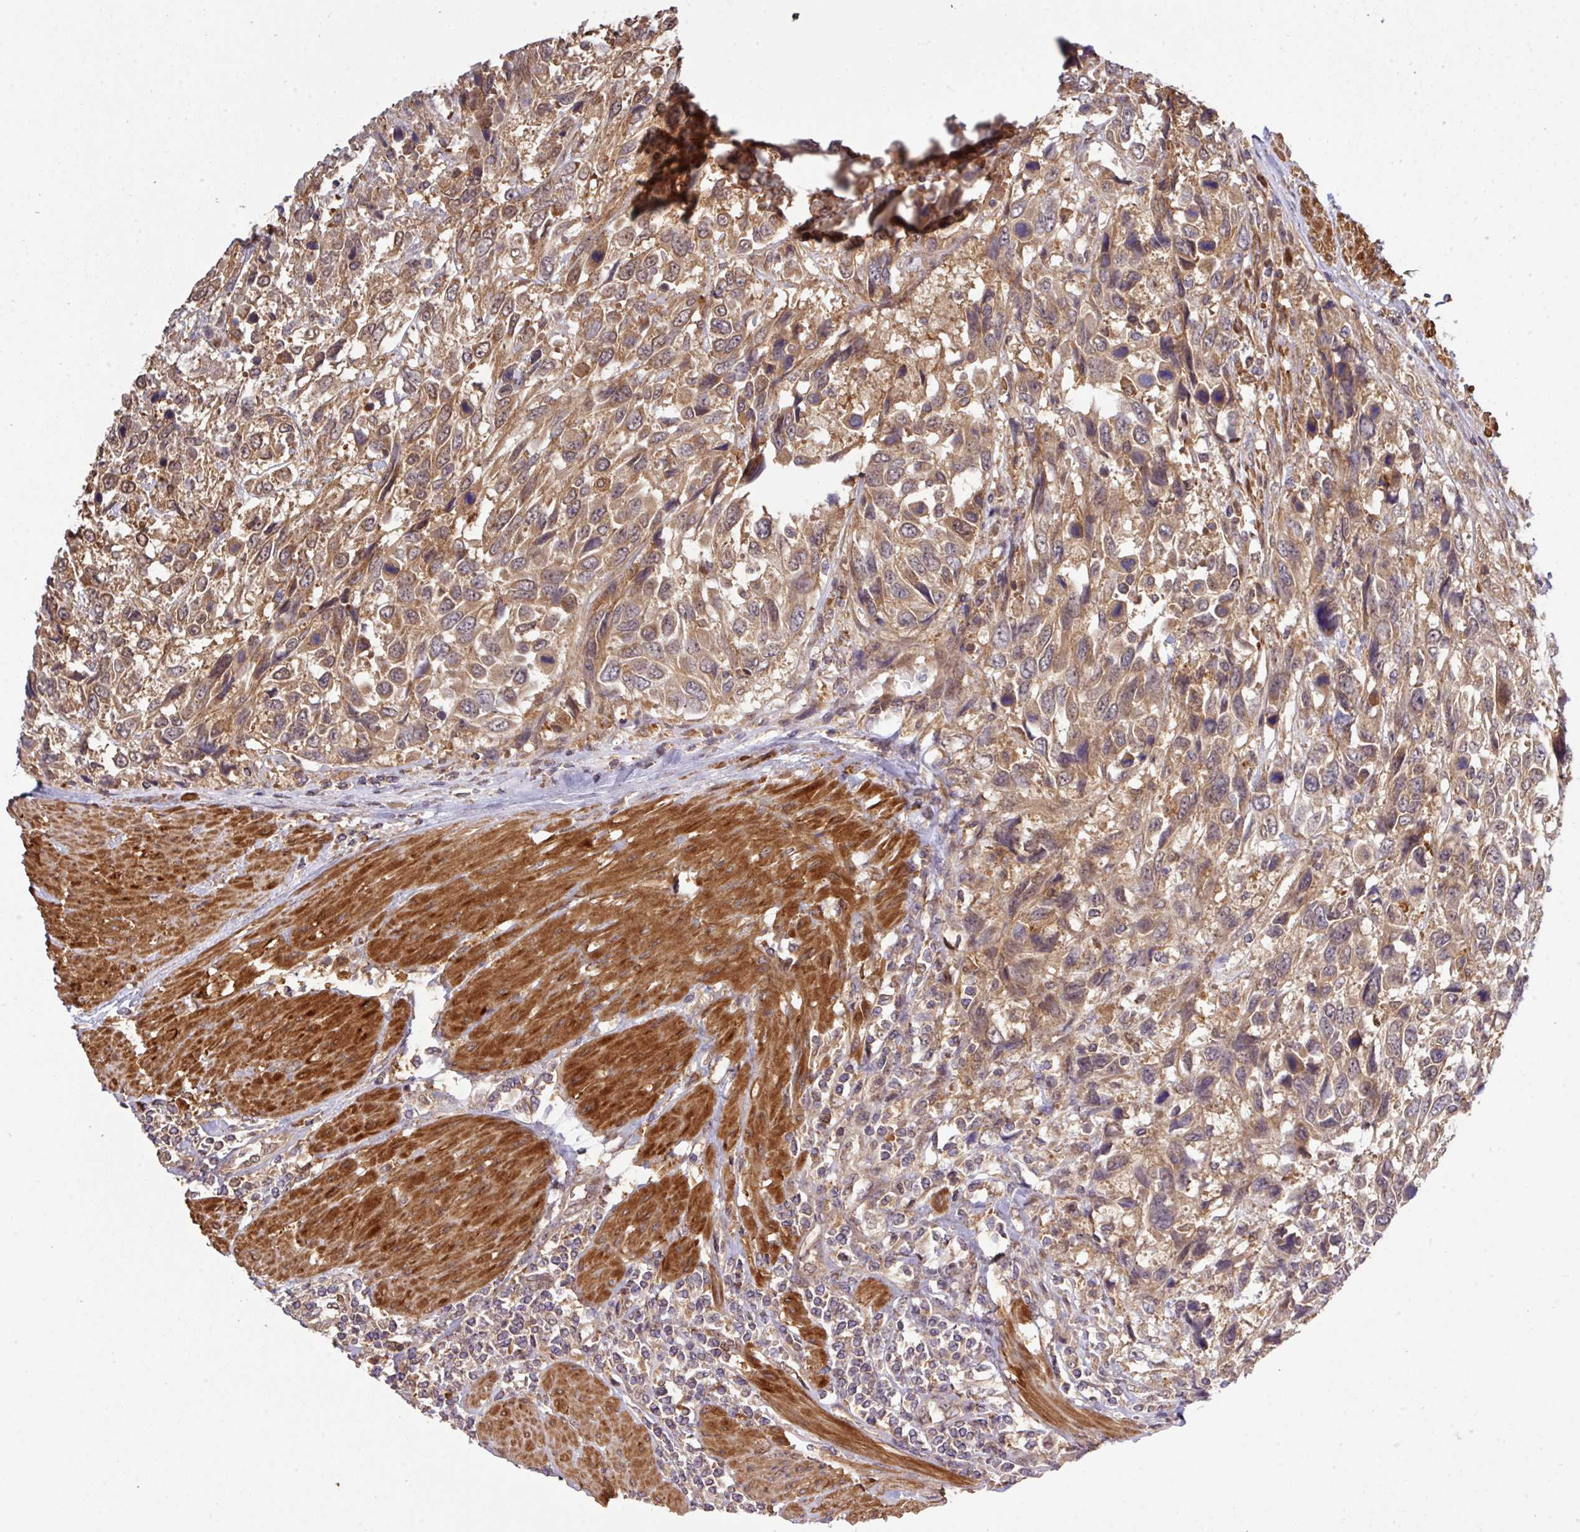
{"staining": {"intensity": "moderate", "quantity": ">75%", "location": "cytoplasmic/membranous,nuclear"}, "tissue": "urothelial cancer", "cell_type": "Tumor cells", "image_type": "cancer", "snomed": [{"axis": "morphology", "description": "Urothelial carcinoma, High grade"}, {"axis": "topography", "description": "Urinary bladder"}], "caption": "Brown immunohistochemical staining in high-grade urothelial carcinoma reveals moderate cytoplasmic/membranous and nuclear positivity in about >75% of tumor cells.", "gene": "ARPIN", "patient": {"sex": "female", "age": 70}}